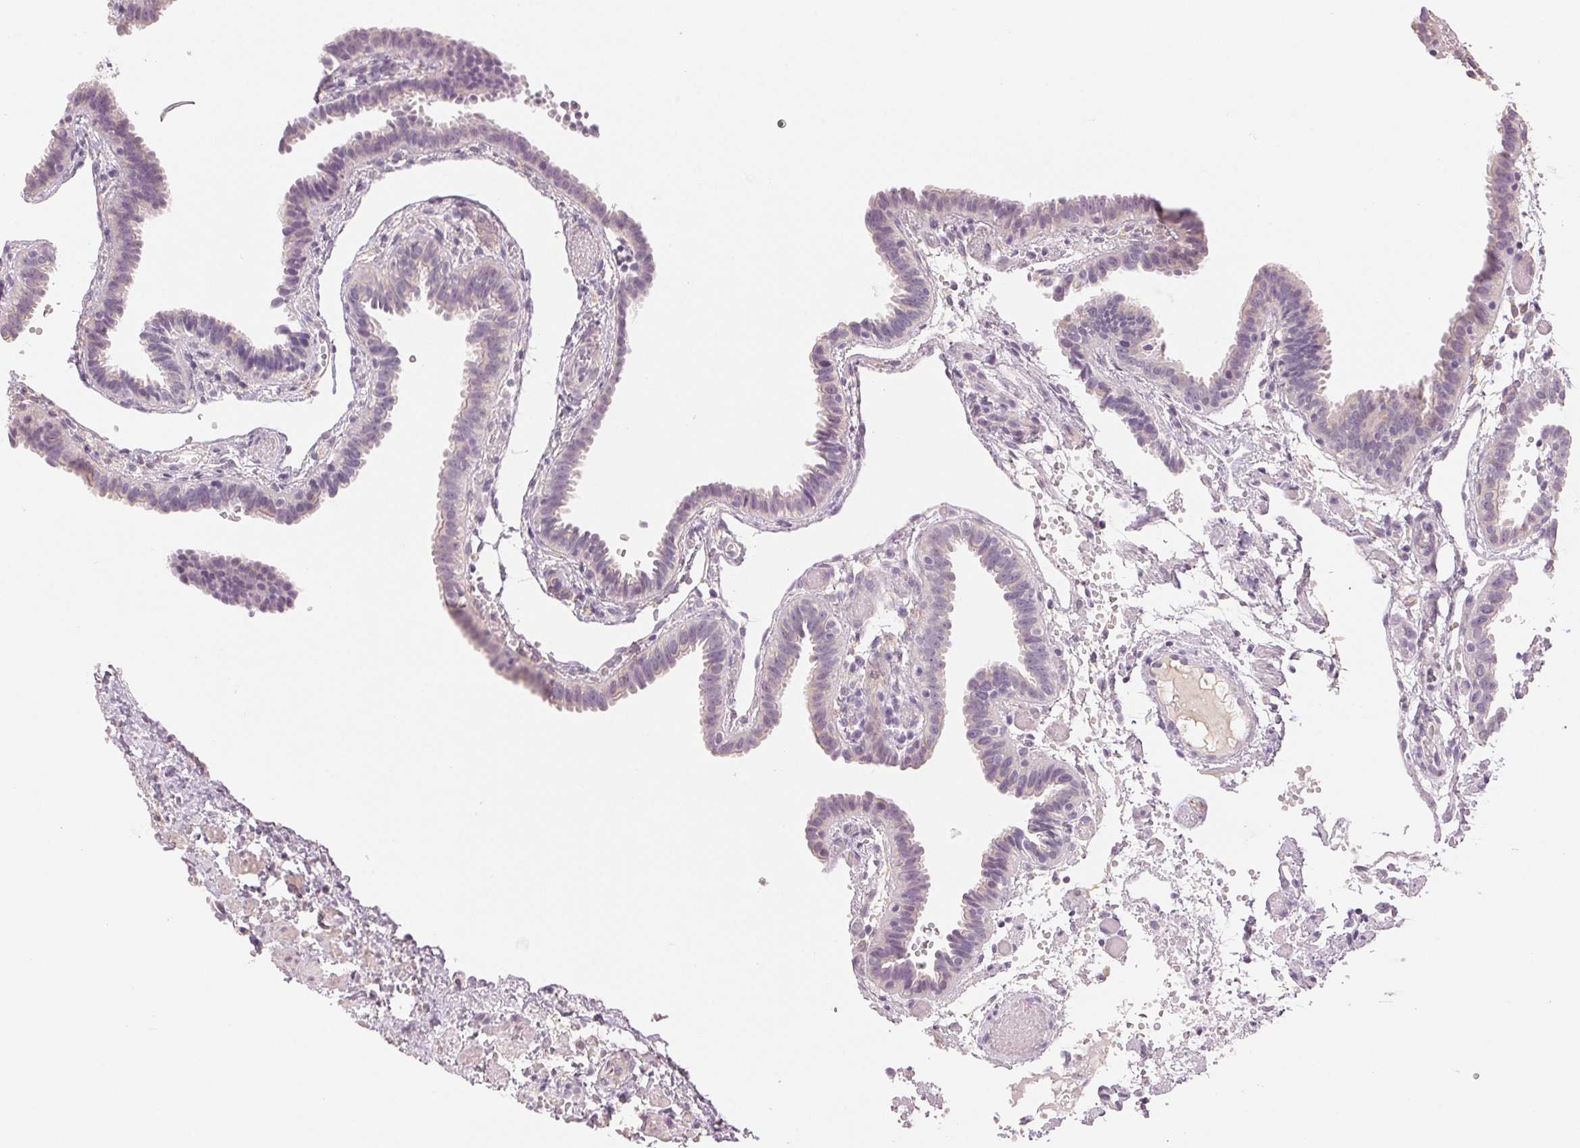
{"staining": {"intensity": "negative", "quantity": "none", "location": "none"}, "tissue": "fallopian tube", "cell_type": "Glandular cells", "image_type": "normal", "snomed": [{"axis": "morphology", "description": "Normal tissue, NOS"}, {"axis": "topography", "description": "Fallopian tube"}], "caption": "The immunohistochemistry image has no significant staining in glandular cells of fallopian tube. Brightfield microscopy of immunohistochemistry (IHC) stained with DAB (brown) and hematoxylin (blue), captured at high magnification.", "gene": "MAP1LC3A", "patient": {"sex": "female", "age": 37}}